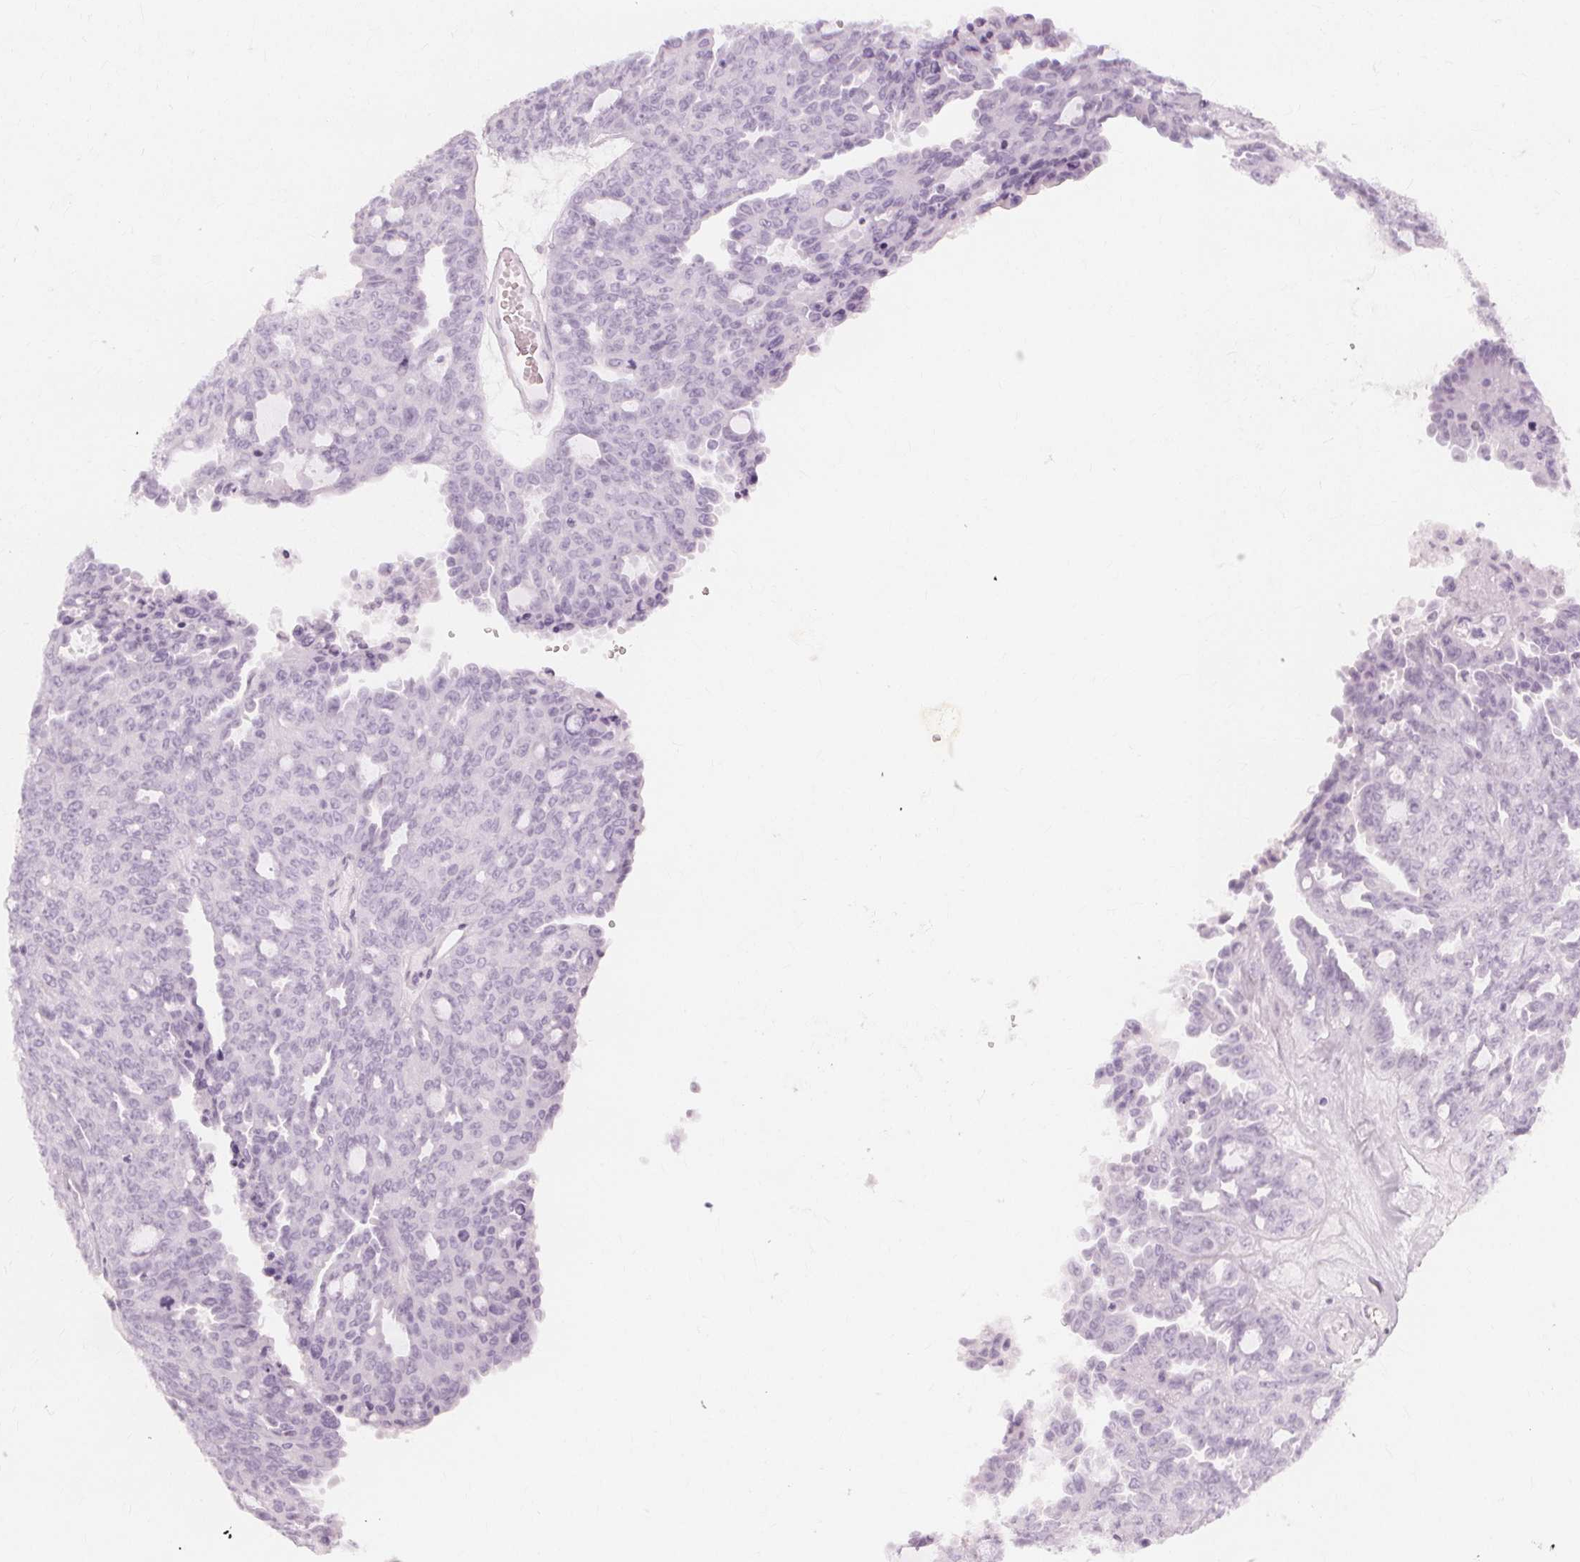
{"staining": {"intensity": "negative", "quantity": "none", "location": "none"}, "tissue": "ovarian cancer", "cell_type": "Tumor cells", "image_type": "cancer", "snomed": [{"axis": "morphology", "description": "Cystadenocarcinoma, serous, NOS"}, {"axis": "topography", "description": "Ovary"}], "caption": "Immunohistochemistry of ovarian cancer displays no positivity in tumor cells. (Brightfield microscopy of DAB (3,3'-diaminobenzidine) immunohistochemistry at high magnification).", "gene": "TFF1", "patient": {"sex": "female", "age": 71}}